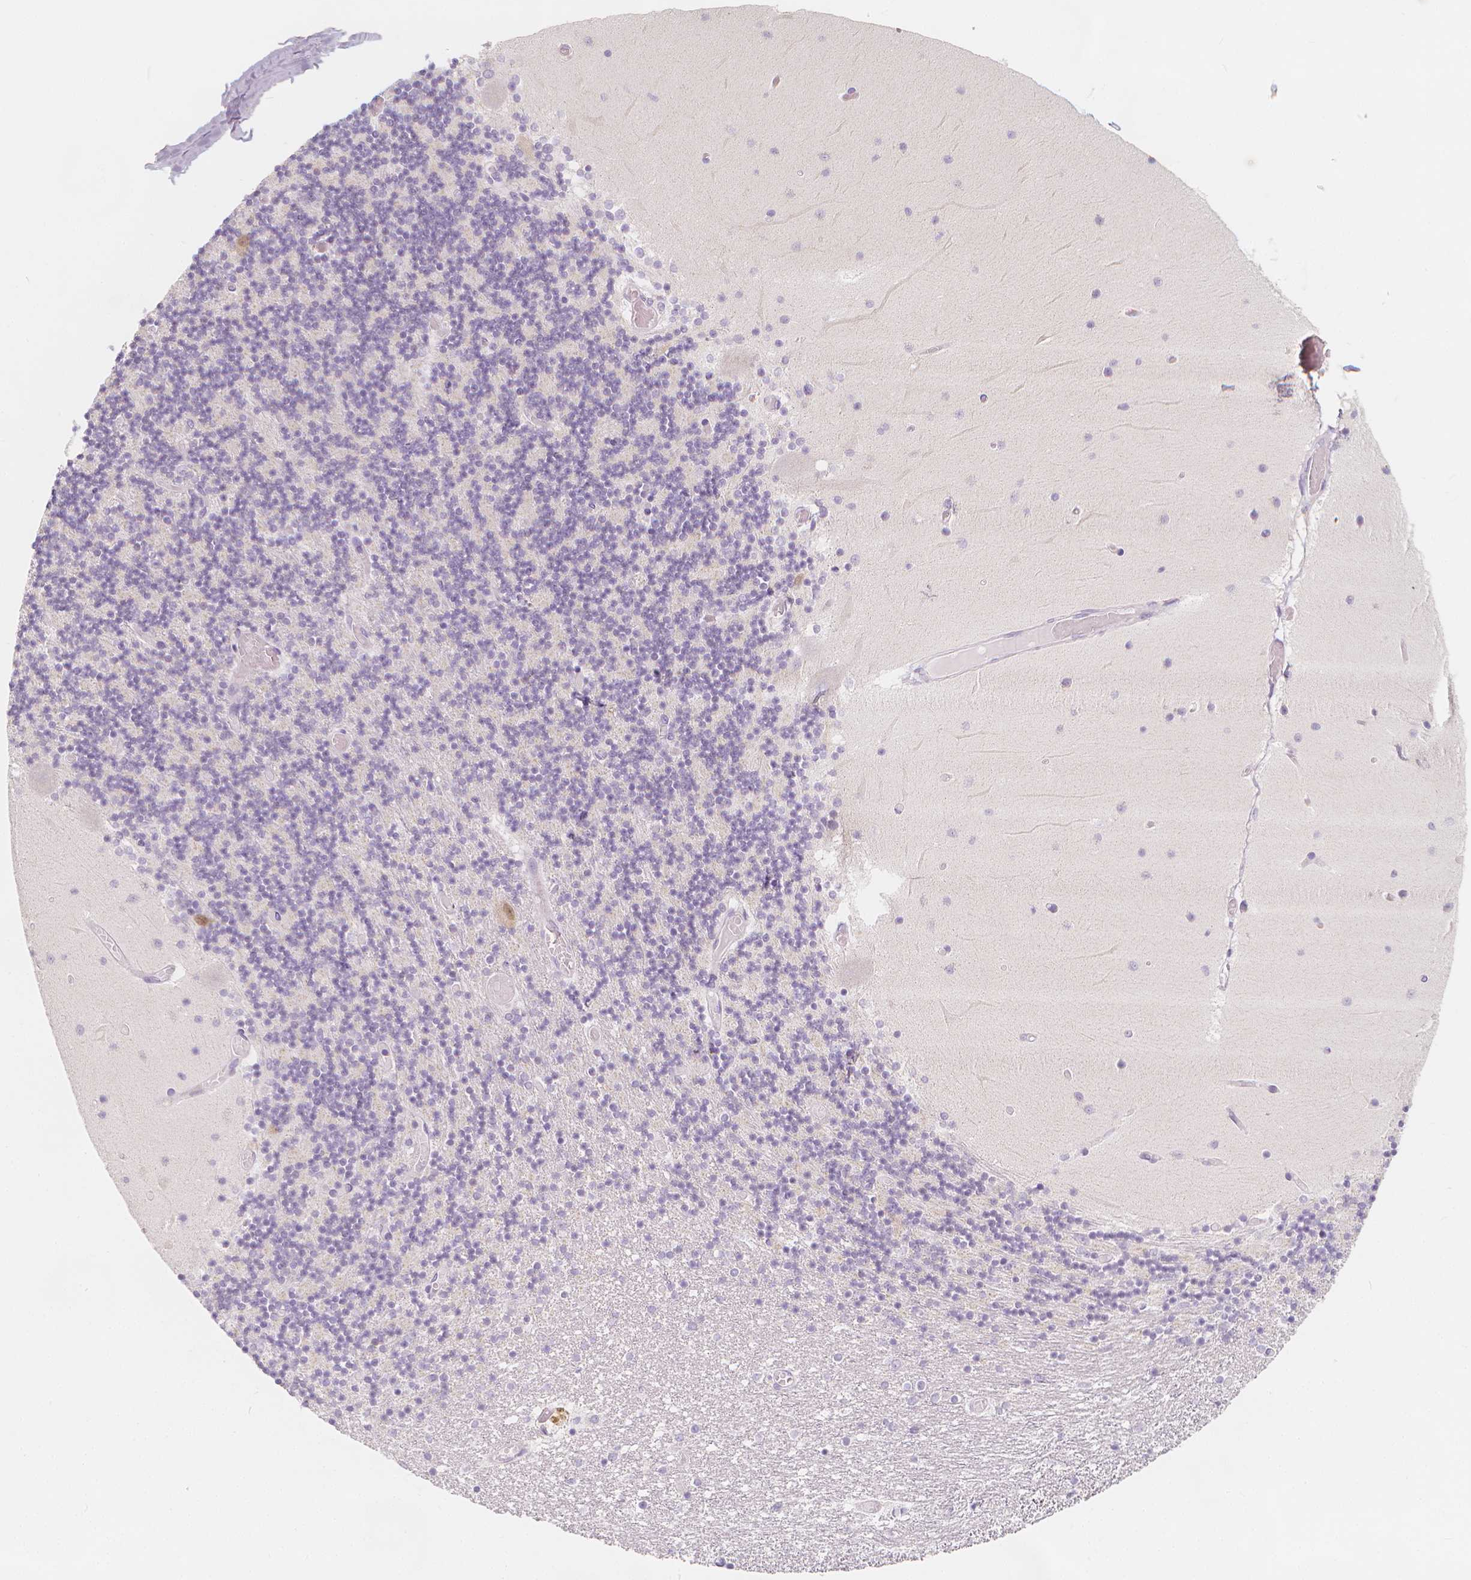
{"staining": {"intensity": "negative", "quantity": "none", "location": "none"}, "tissue": "cerebellum", "cell_type": "Cells in granular layer", "image_type": "normal", "snomed": [{"axis": "morphology", "description": "Normal tissue, NOS"}, {"axis": "topography", "description": "Cerebellum"}], "caption": "A micrograph of human cerebellum is negative for staining in cells in granular layer. Nuclei are stained in blue.", "gene": "RBFOX1", "patient": {"sex": "female", "age": 28}}